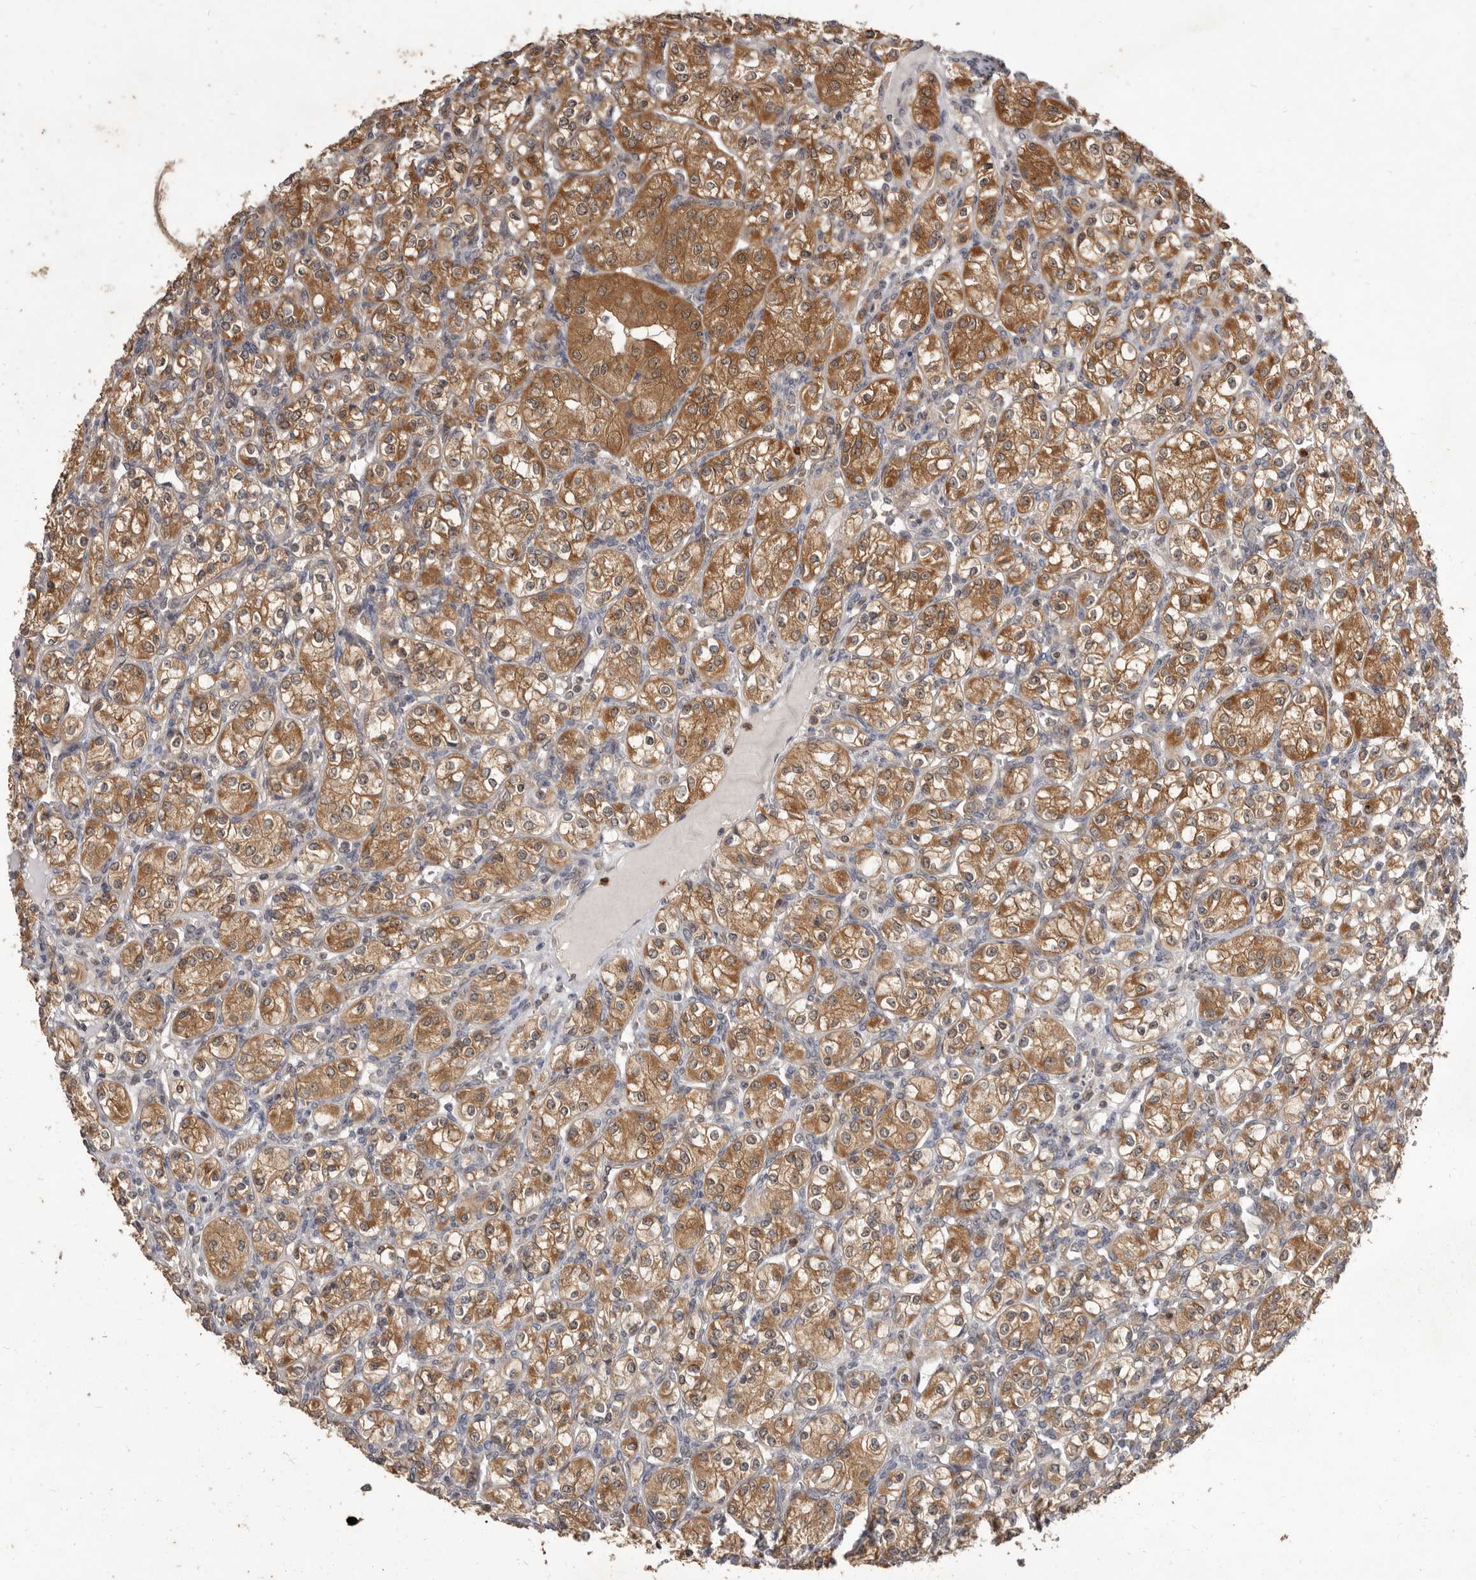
{"staining": {"intensity": "moderate", "quantity": ">75%", "location": "cytoplasmic/membranous"}, "tissue": "renal cancer", "cell_type": "Tumor cells", "image_type": "cancer", "snomed": [{"axis": "morphology", "description": "Adenocarcinoma, NOS"}, {"axis": "topography", "description": "Kidney"}], "caption": "There is medium levels of moderate cytoplasmic/membranous staining in tumor cells of adenocarcinoma (renal), as demonstrated by immunohistochemical staining (brown color).", "gene": "ACLY", "patient": {"sex": "male", "age": 77}}